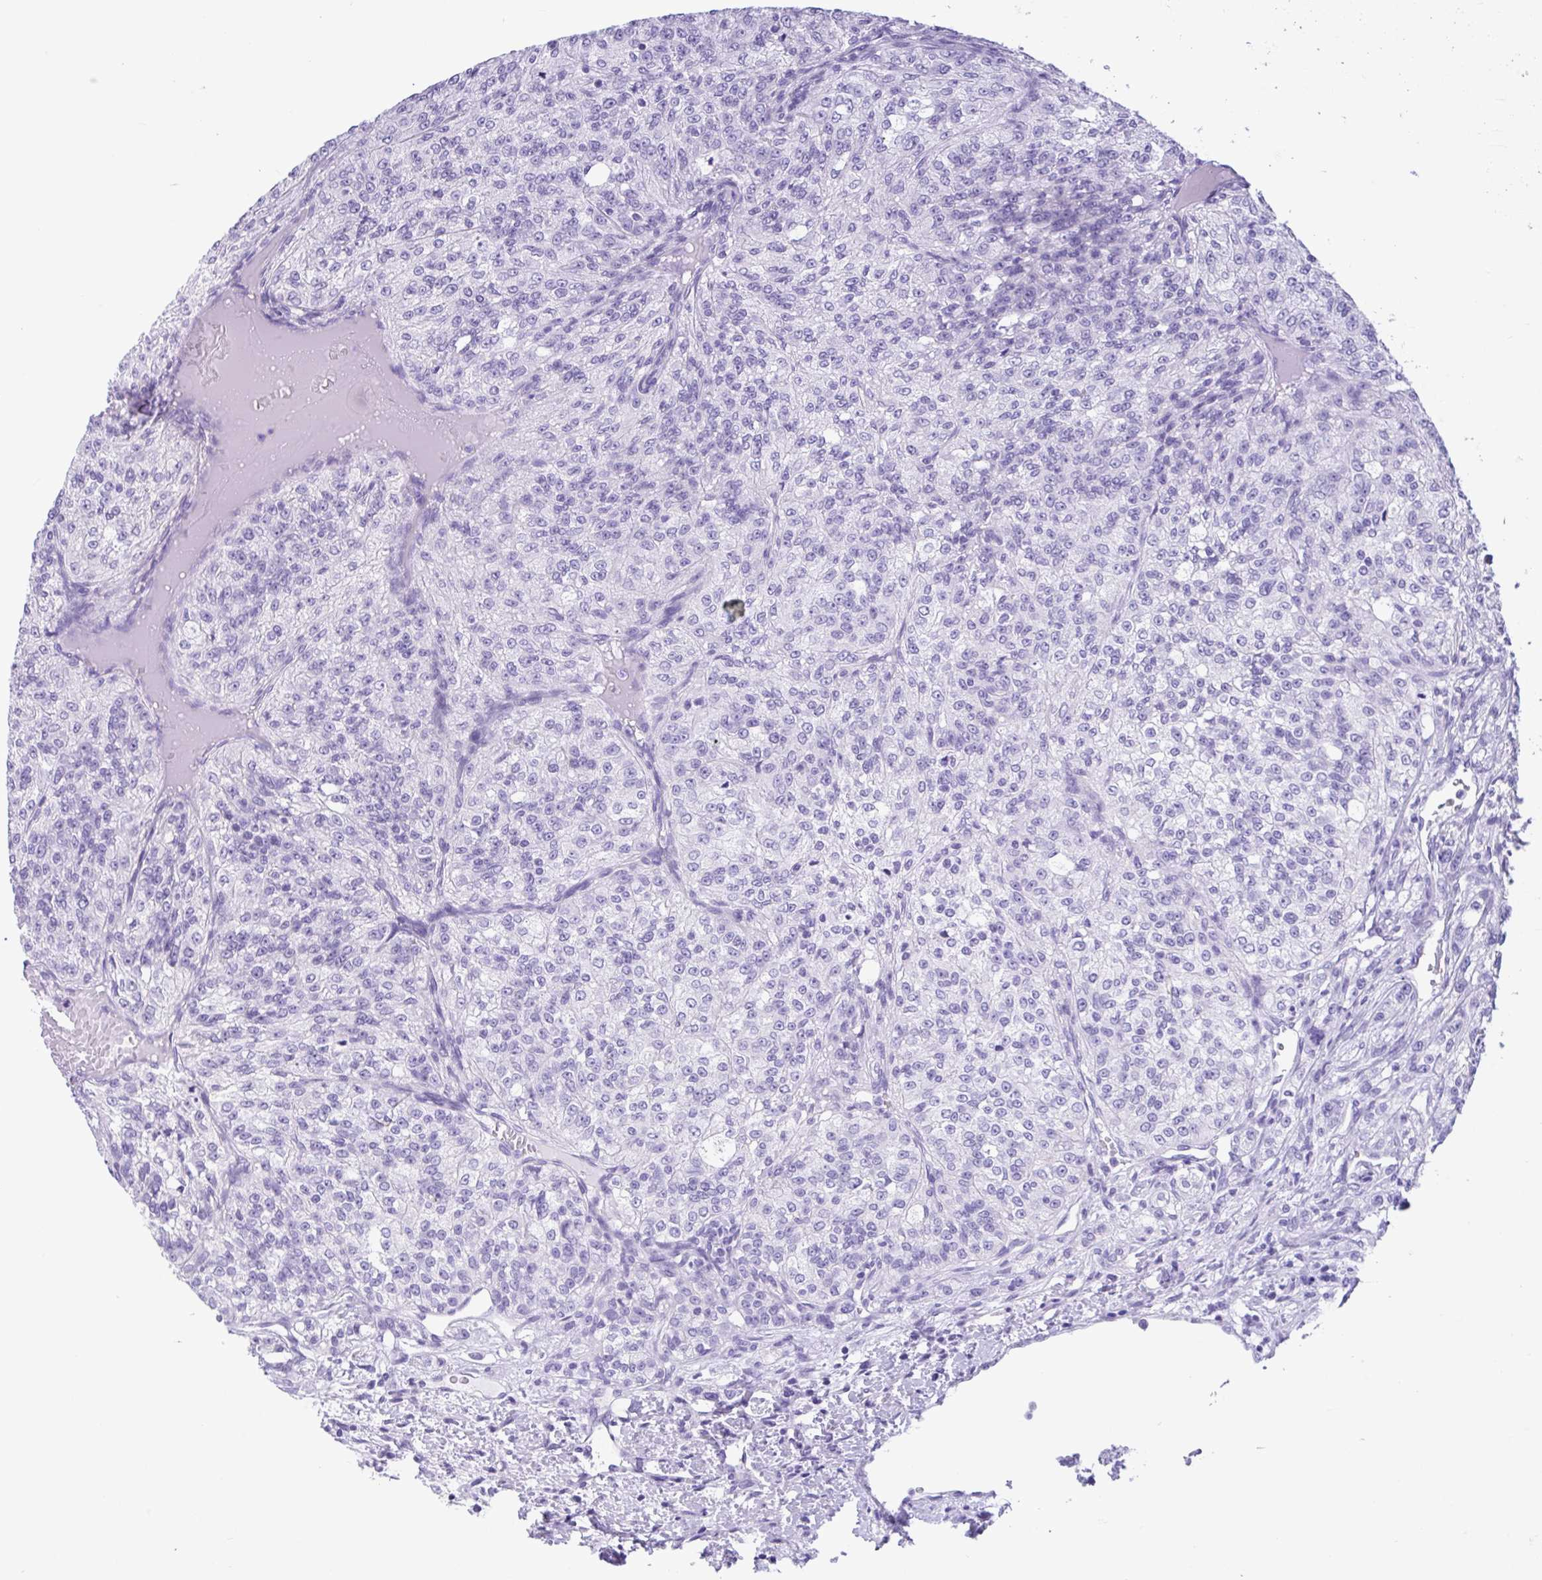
{"staining": {"intensity": "negative", "quantity": "none", "location": "none"}, "tissue": "renal cancer", "cell_type": "Tumor cells", "image_type": "cancer", "snomed": [{"axis": "morphology", "description": "Adenocarcinoma, NOS"}, {"axis": "topography", "description": "Kidney"}], "caption": "A high-resolution micrograph shows immunohistochemistry (IHC) staining of renal adenocarcinoma, which shows no significant staining in tumor cells. (Brightfield microscopy of DAB immunohistochemistry (IHC) at high magnification).", "gene": "OR4N4", "patient": {"sex": "female", "age": 63}}